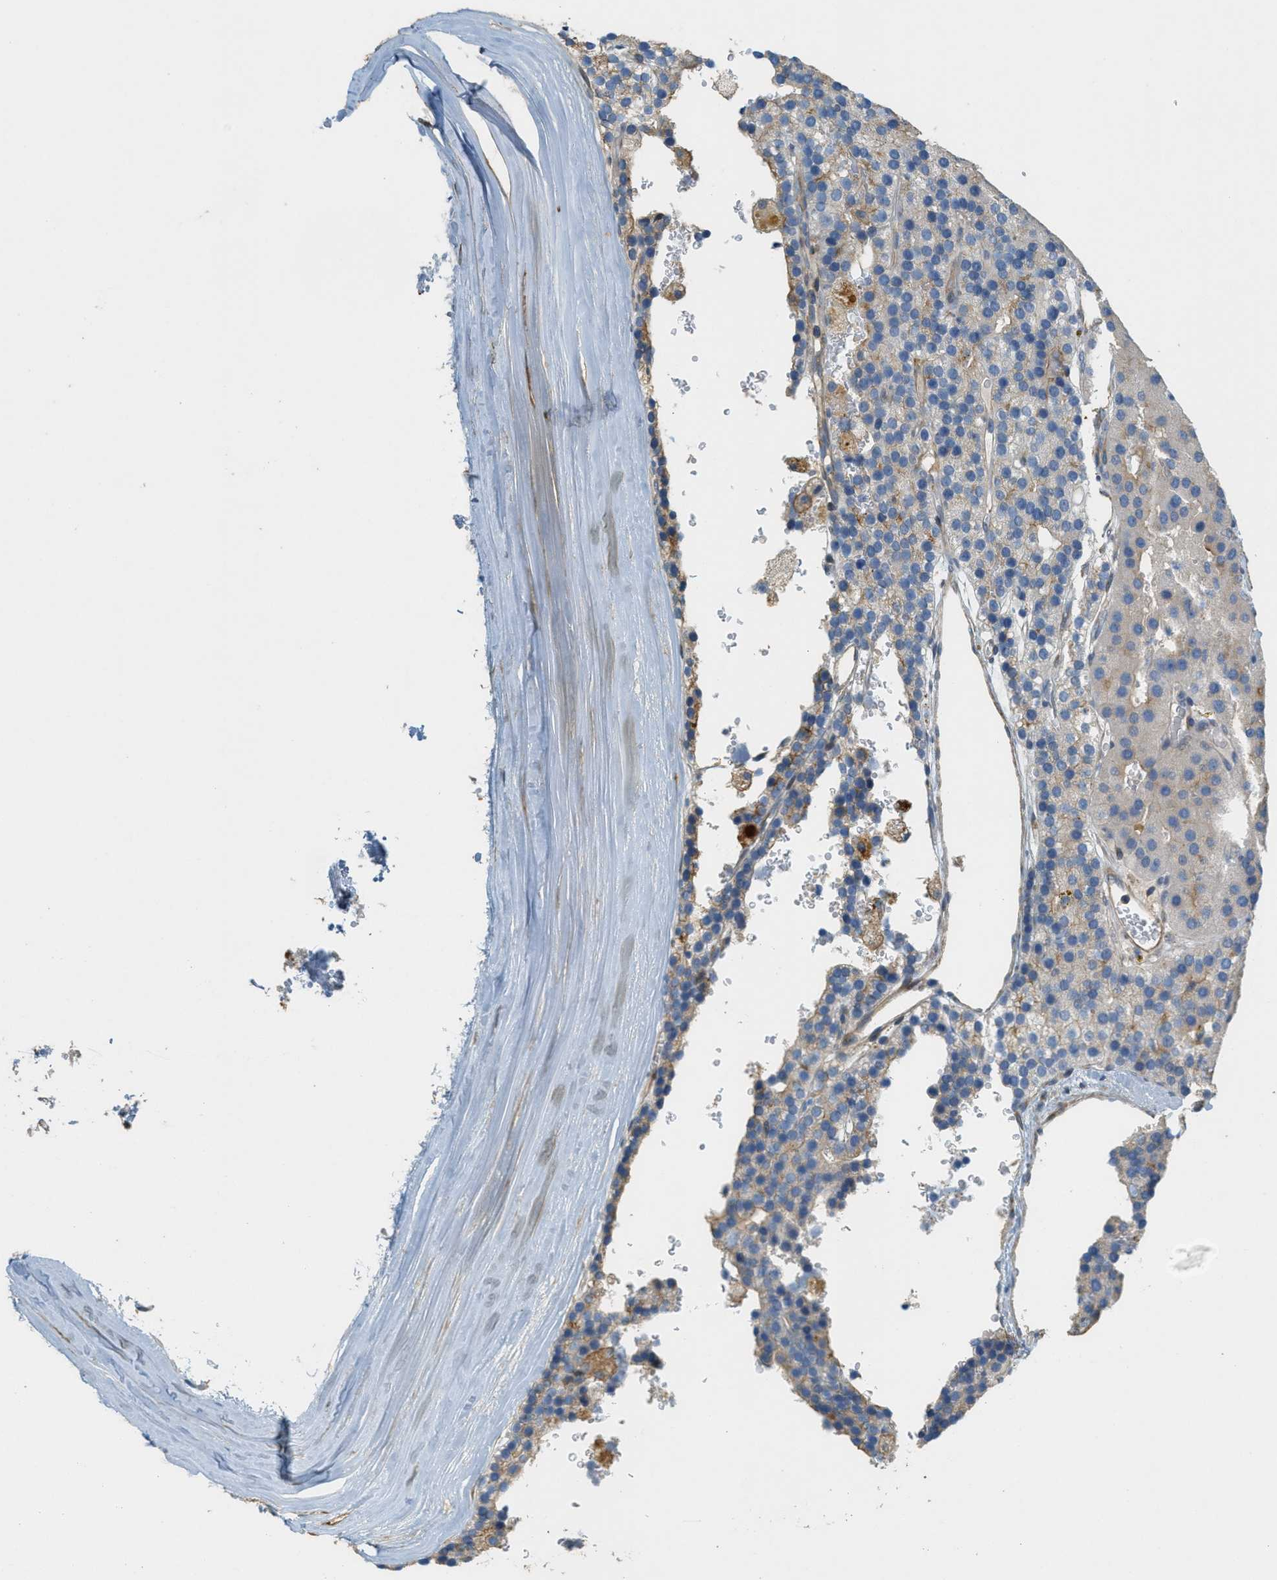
{"staining": {"intensity": "weak", "quantity": "<25%", "location": "cytoplasmic/membranous"}, "tissue": "parathyroid gland", "cell_type": "Glandular cells", "image_type": "normal", "snomed": [{"axis": "morphology", "description": "Normal tissue, NOS"}, {"axis": "morphology", "description": "Adenoma, NOS"}, {"axis": "topography", "description": "Parathyroid gland"}], "caption": "Parathyroid gland stained for a protein using IHC shows no positivity glandular cells.", "gene": "ADCY5", "patient": {"sex": "female", "age": 86}}